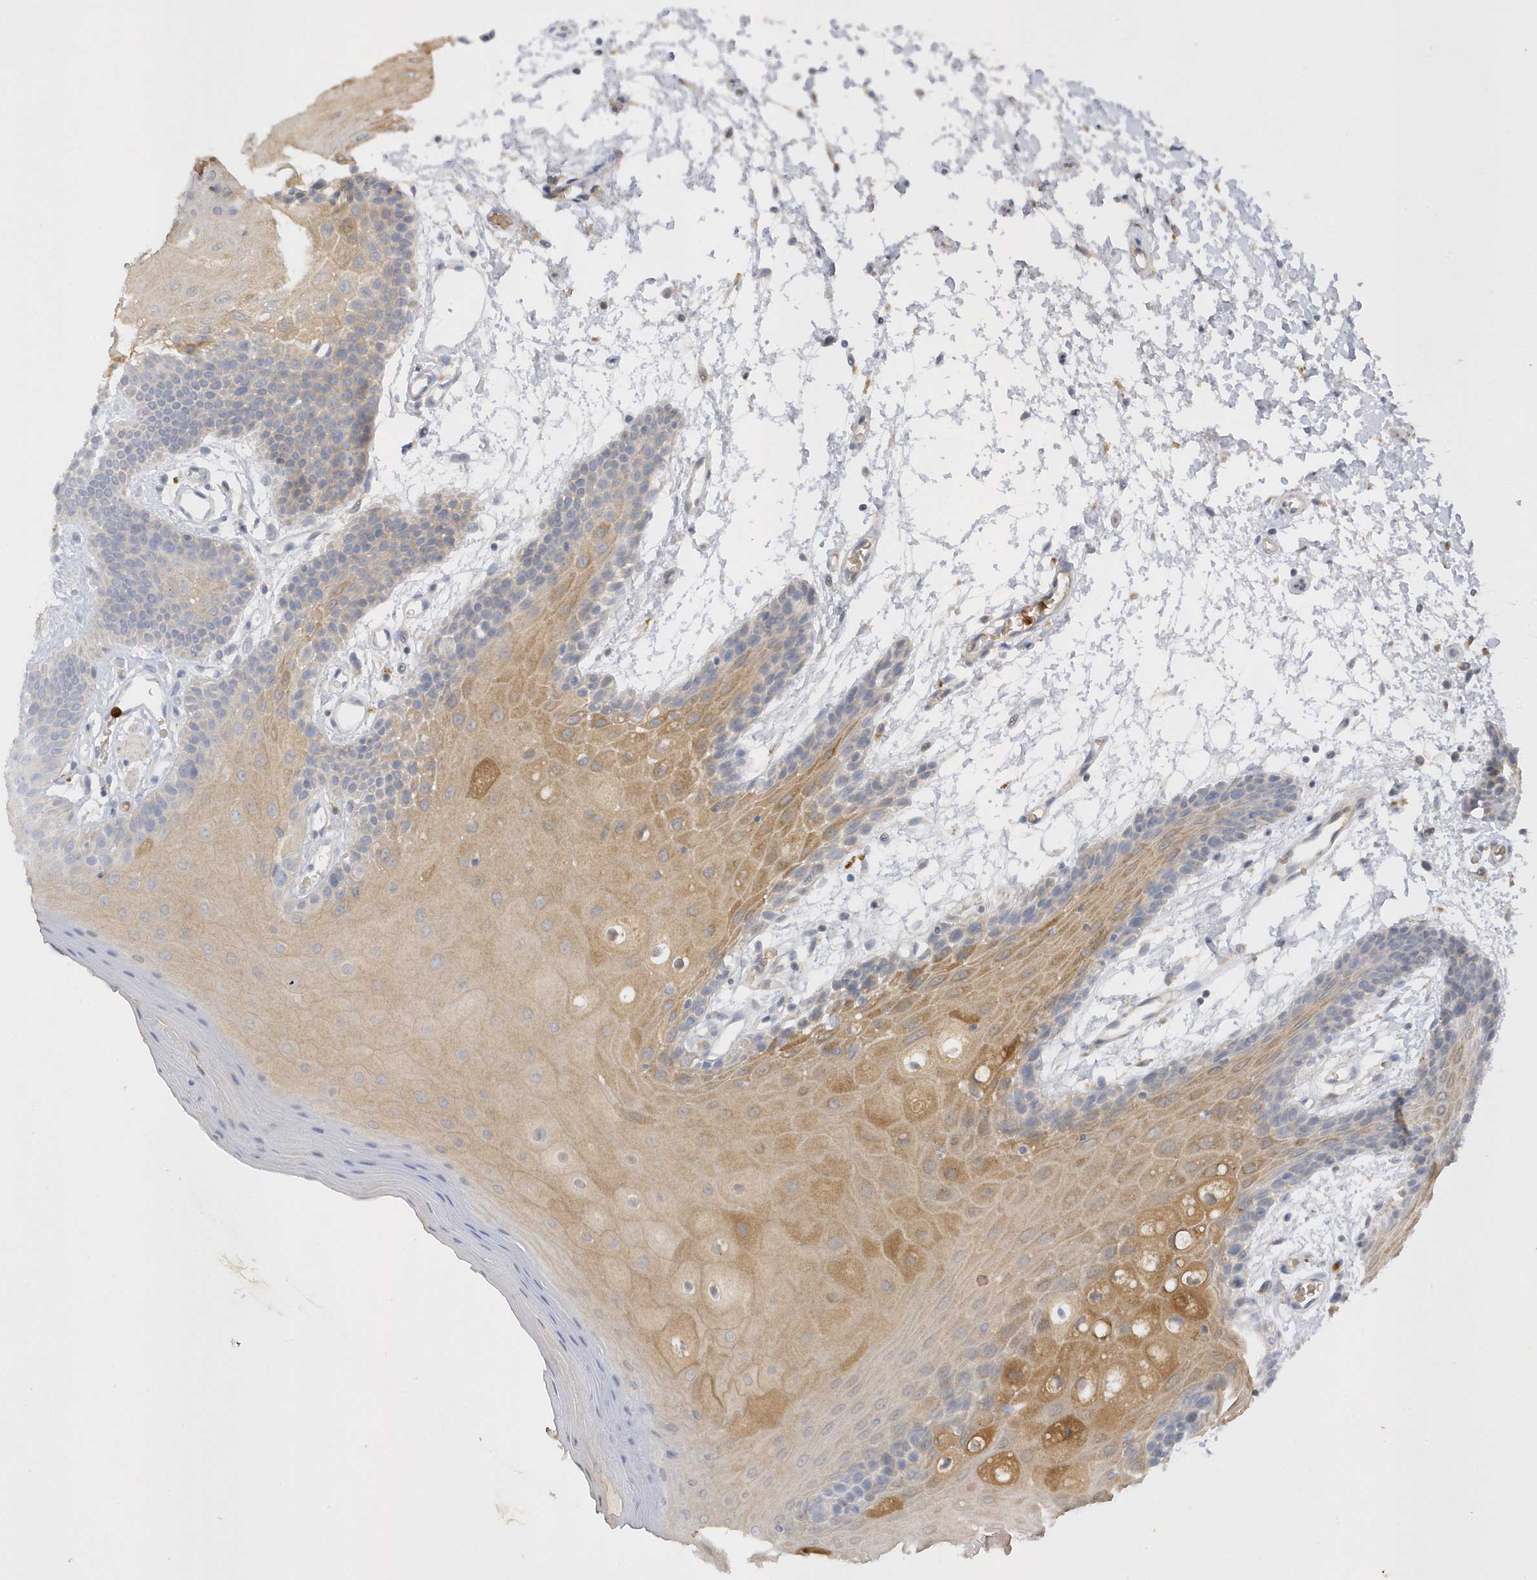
{"staining": {"intensity": "moderate", "quantity": "<25%", "location": "cytoplasmic/membranous"}, "tissue": "oral mucosa", "cell_type": "Squamous epithelial cells", "image_type": "normal", "snomed": [{"axis": "morphology", "description": "Normal tissue, NOS"}, {"axis": "topography", "description": "Skeletal muscle"}, {"axis": "topography", "description": "Oral tissue"}, {"axis": "topography", "description": "Salivary gland"}, {"axis": "topography", "description": "Peripheral nerve tissue"}], "caption": "Unremarkable oral mucosa exhibits moderate cytoplasmic/membranous expression in approximately <25% of squamous epithelial cells (DAB (3,3'-diaminobenzidine) IHC with brightfield microscopy, high magnification)..", "gene": "DPP9", "patient": {"sex": "male", "age": 54}}